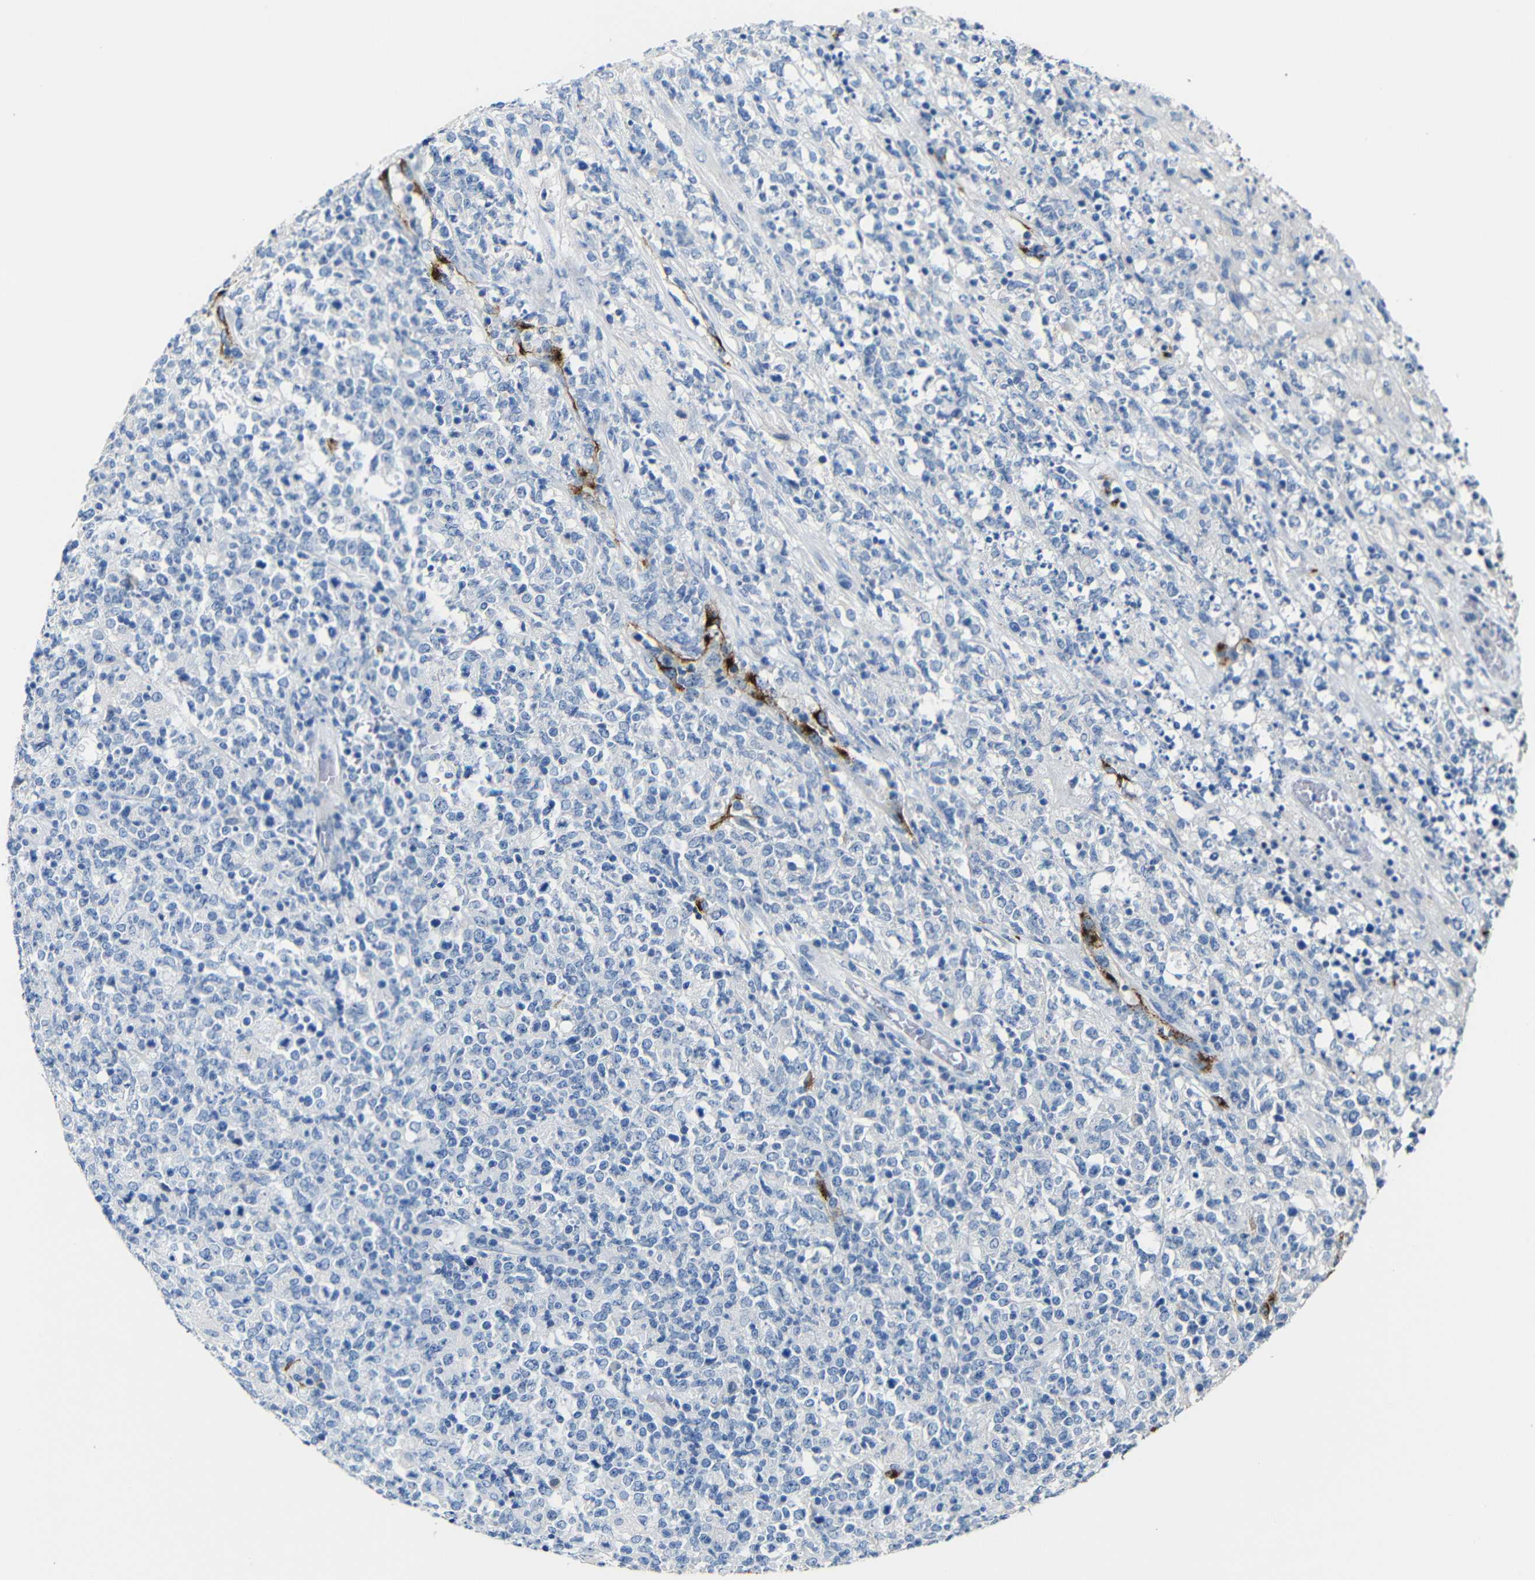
{"staining": {"intensity": "negative", "quantity": "none", "location": "none"}, "tissue": "lymphoma", "cell_type": "Tumor cells", "image_type": "cancer", "snomed": [{"axis": "morphology", "description": "Malignant lymphoma, non-Hodgkin's type, High grade"}, {"axis": "topography", "description": "Lymph node"}], "caption": "A histopathology image of human high-grade malignant lymphoma, non-Hodgkin's type is negative for staining in tumor cells.", "gene": "ACKR2", "patient": {"sex": "female", "age": 84}}